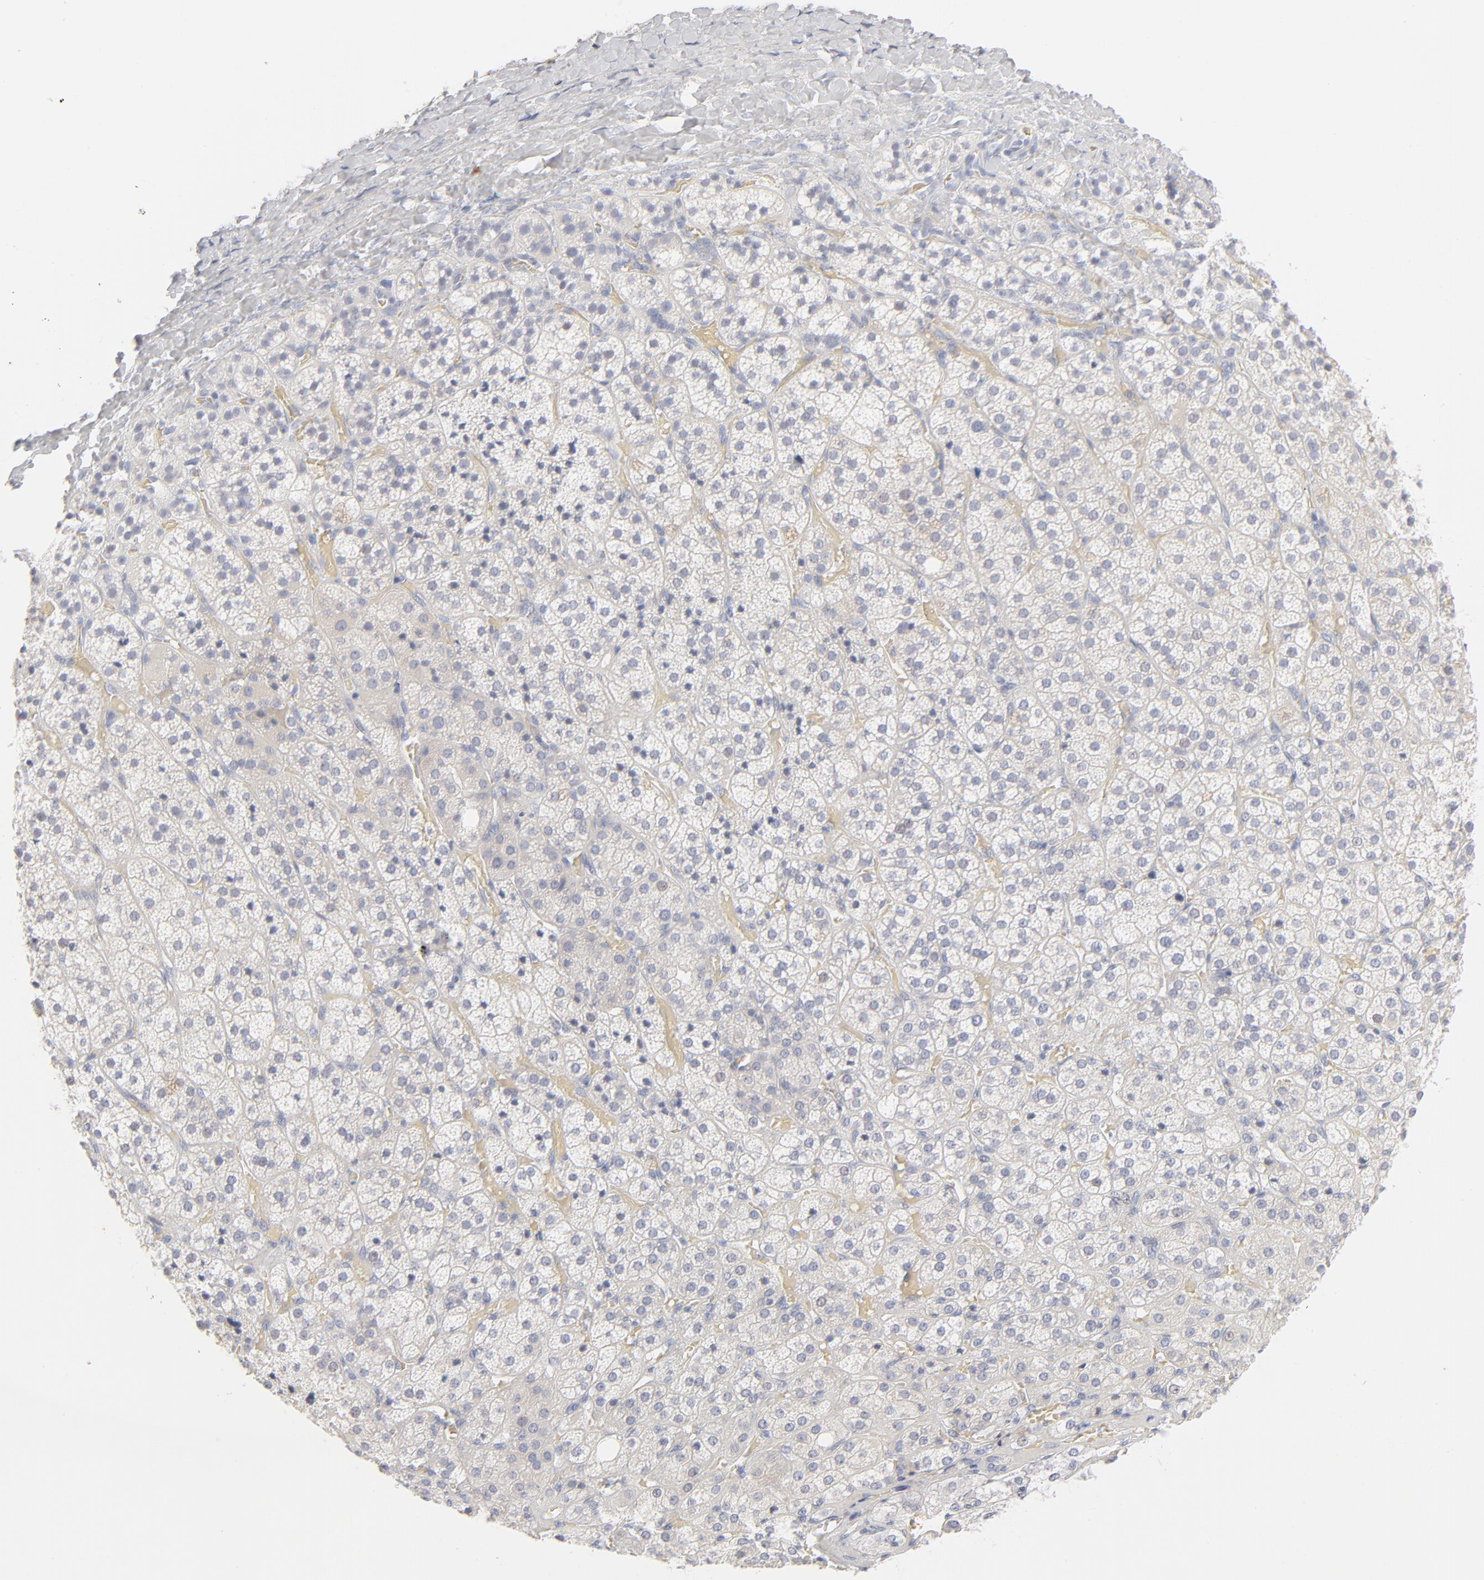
{"staining": {"intensity": "weak", "quantity": "<25%", "location": "nuclear"}, "tissue": "adrenal gland", "cell_type": "Glandular cells", "image_type": "normal", "snomed": [{"axis": "morphology", "description": "Normal tissue, NOS"}, {"axis": "topography", "description": "Adrenal gland"}], "caption": "This micrograph is of benign adrenal gland stained with IHC to label a protein in brown with the nuclei are counter-stained blue. There is no expression in glandular cells. (DAB immunohistochemistry (IHC) with hematoxylin counter stain).", "gene": "ONECUT1", "patient": {"sex": "female", "age": 71}}